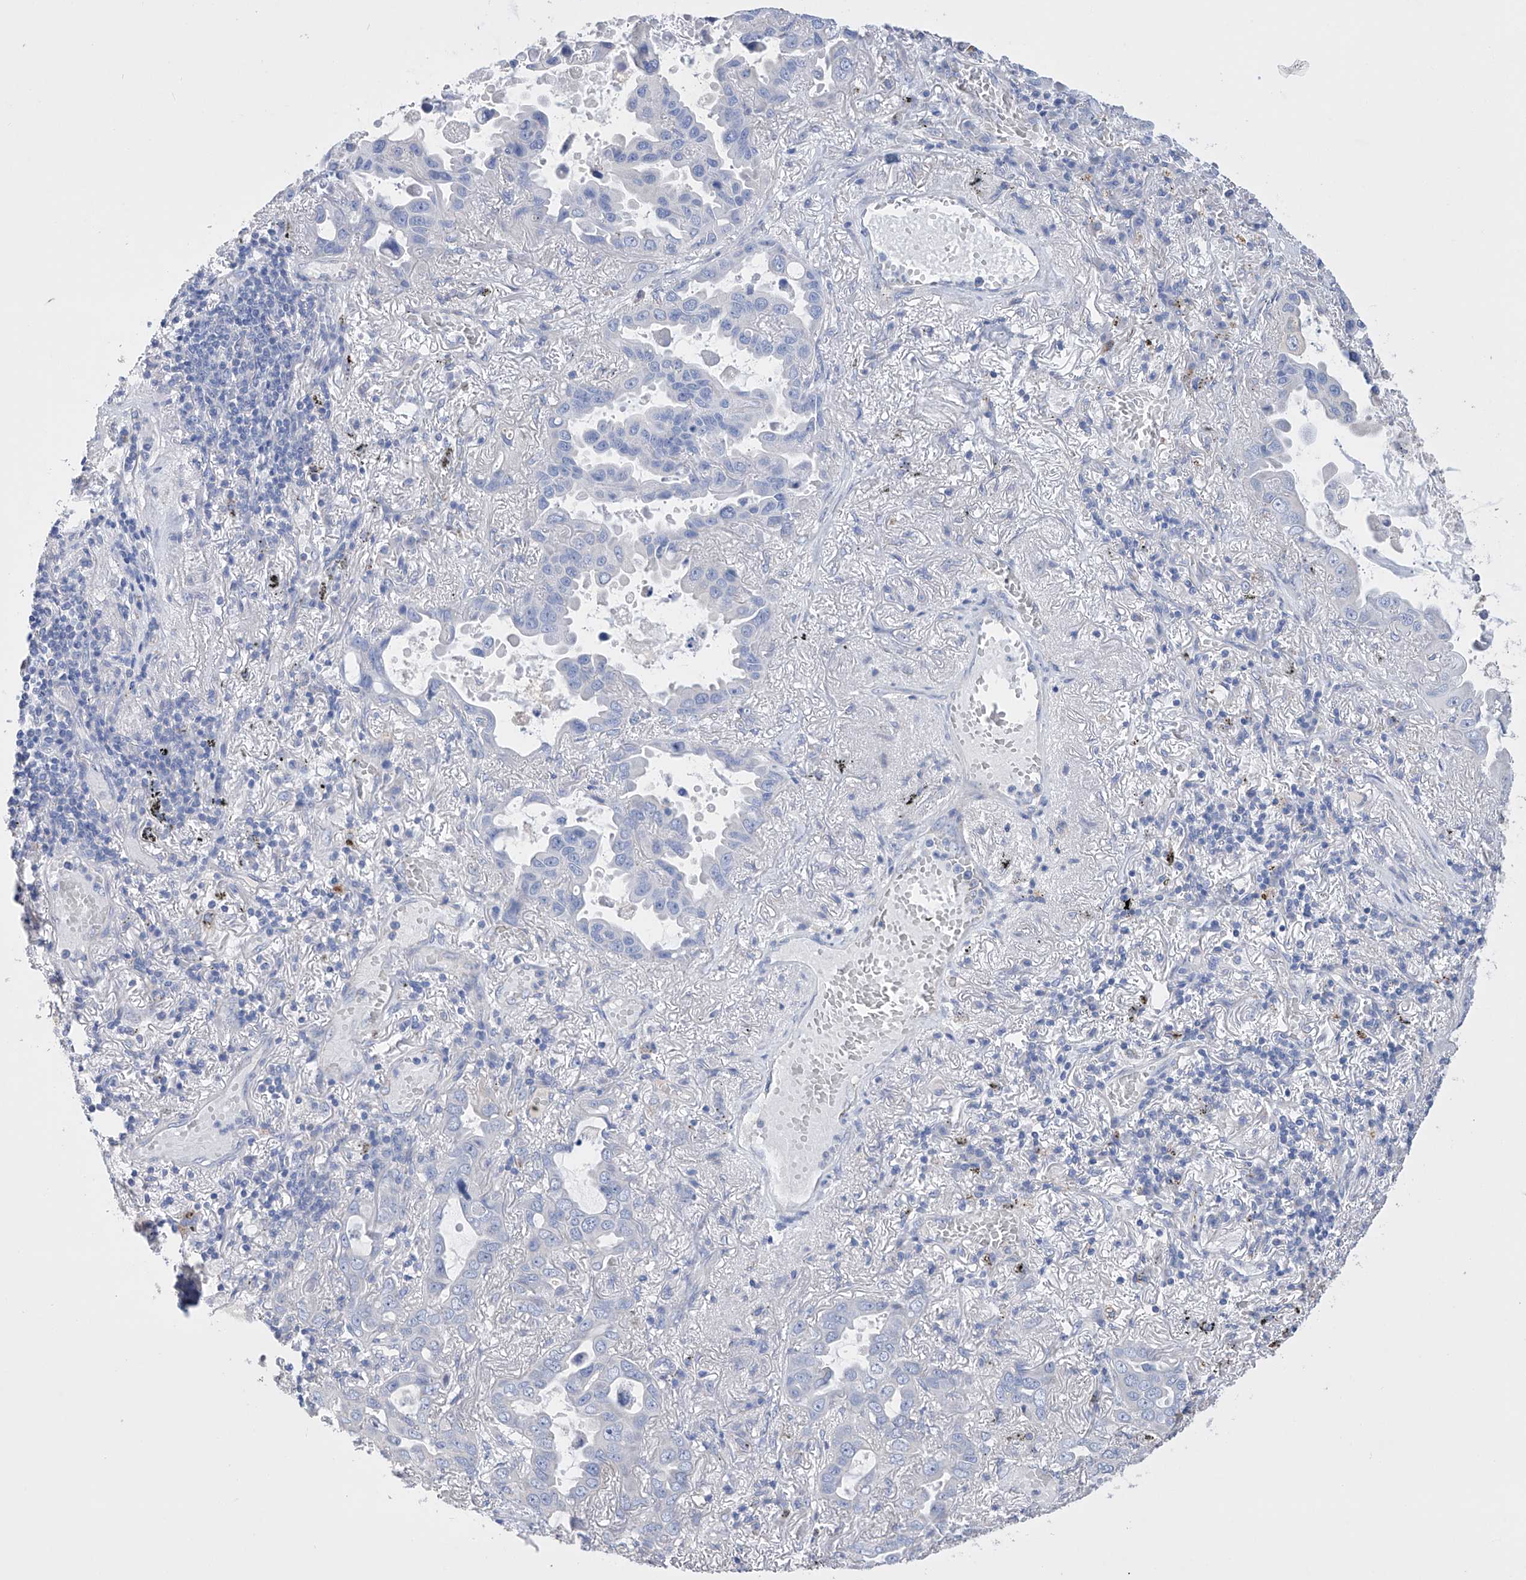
{"staining": {"intensity": "negative", "quantity": "none", "location": "none"}, "tissue": "lung cancer", "cell_type": "Tumor cells", "image_type": "cancer", "snomed": [{"axis": "morphology", "description": "Adenocarcinoma, NOS"}, {"axis": "topography", "description": "Lung"}], "caption": "This is a photomicrograph of immunohistochemistry staining of lung cancer, which shows no expression in tumor cells. The staining was performed using DAB (3,3'-diaminobenzidine) to visualize the protein expression in brown, while the nuclei were stained in blue with hematoxylin (Magnification: 20x).", "gene": "AFG1L", "patient": {"sex": "male", "age": 64}}